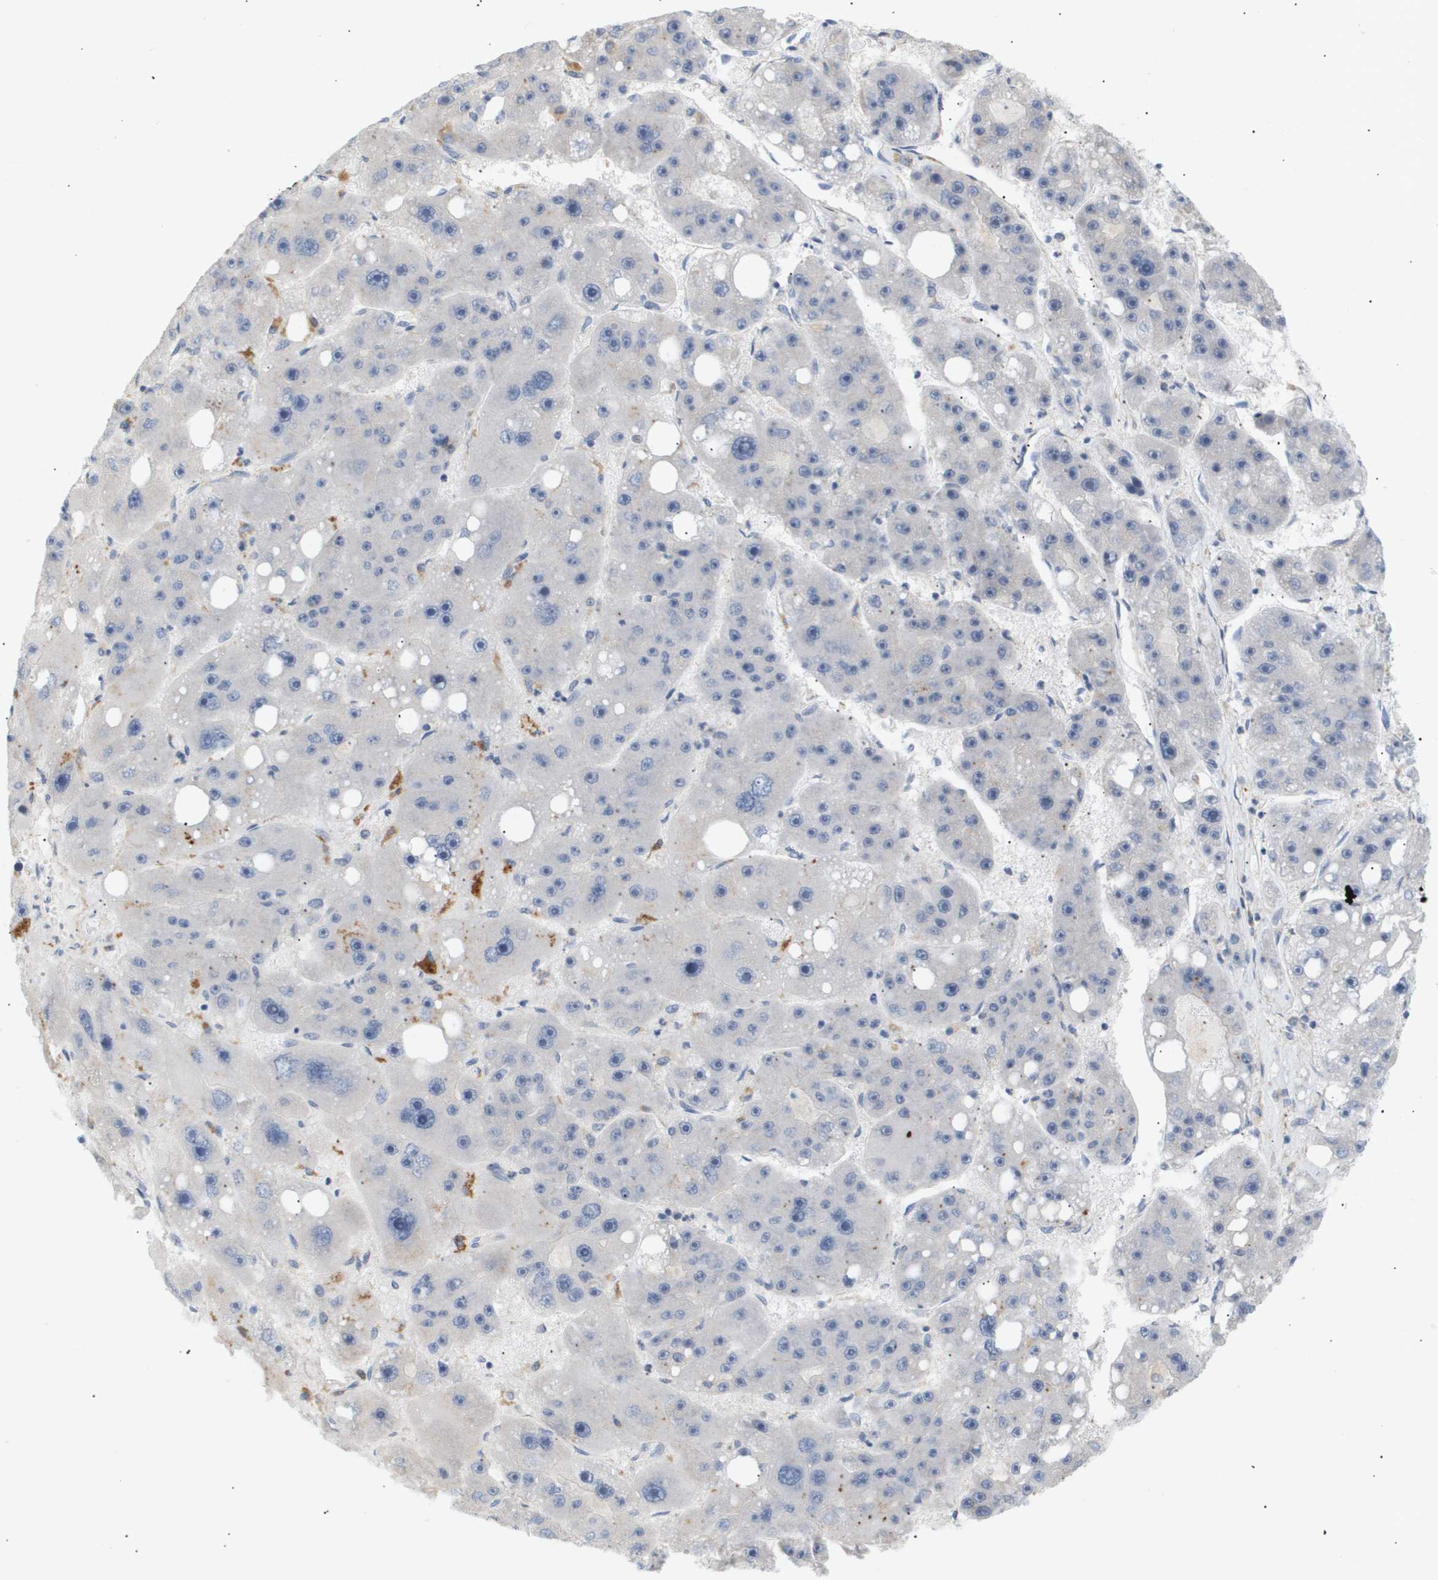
{"staining": {"intensity": "negative", "quantity": "none", "location": "none"}, "tissue": "liver cancer", "cell_type": "Tumor cells", "image_type": "cancer", "snomed": [{"axis": "morphology", "description": "Carcinoma, Hepatocellular, NOS"}, {"axis": "topography", "description": "Liver"}], "caption": "Immunohistochemistry (IHC) image of neoplastic tissue: human liver hepatocellular carcinoma stained with DAB demonstrates no significant protein expression in tumor cells.", "gene": "CORO2B", "patient": {"sex": "female", "age": 61}}